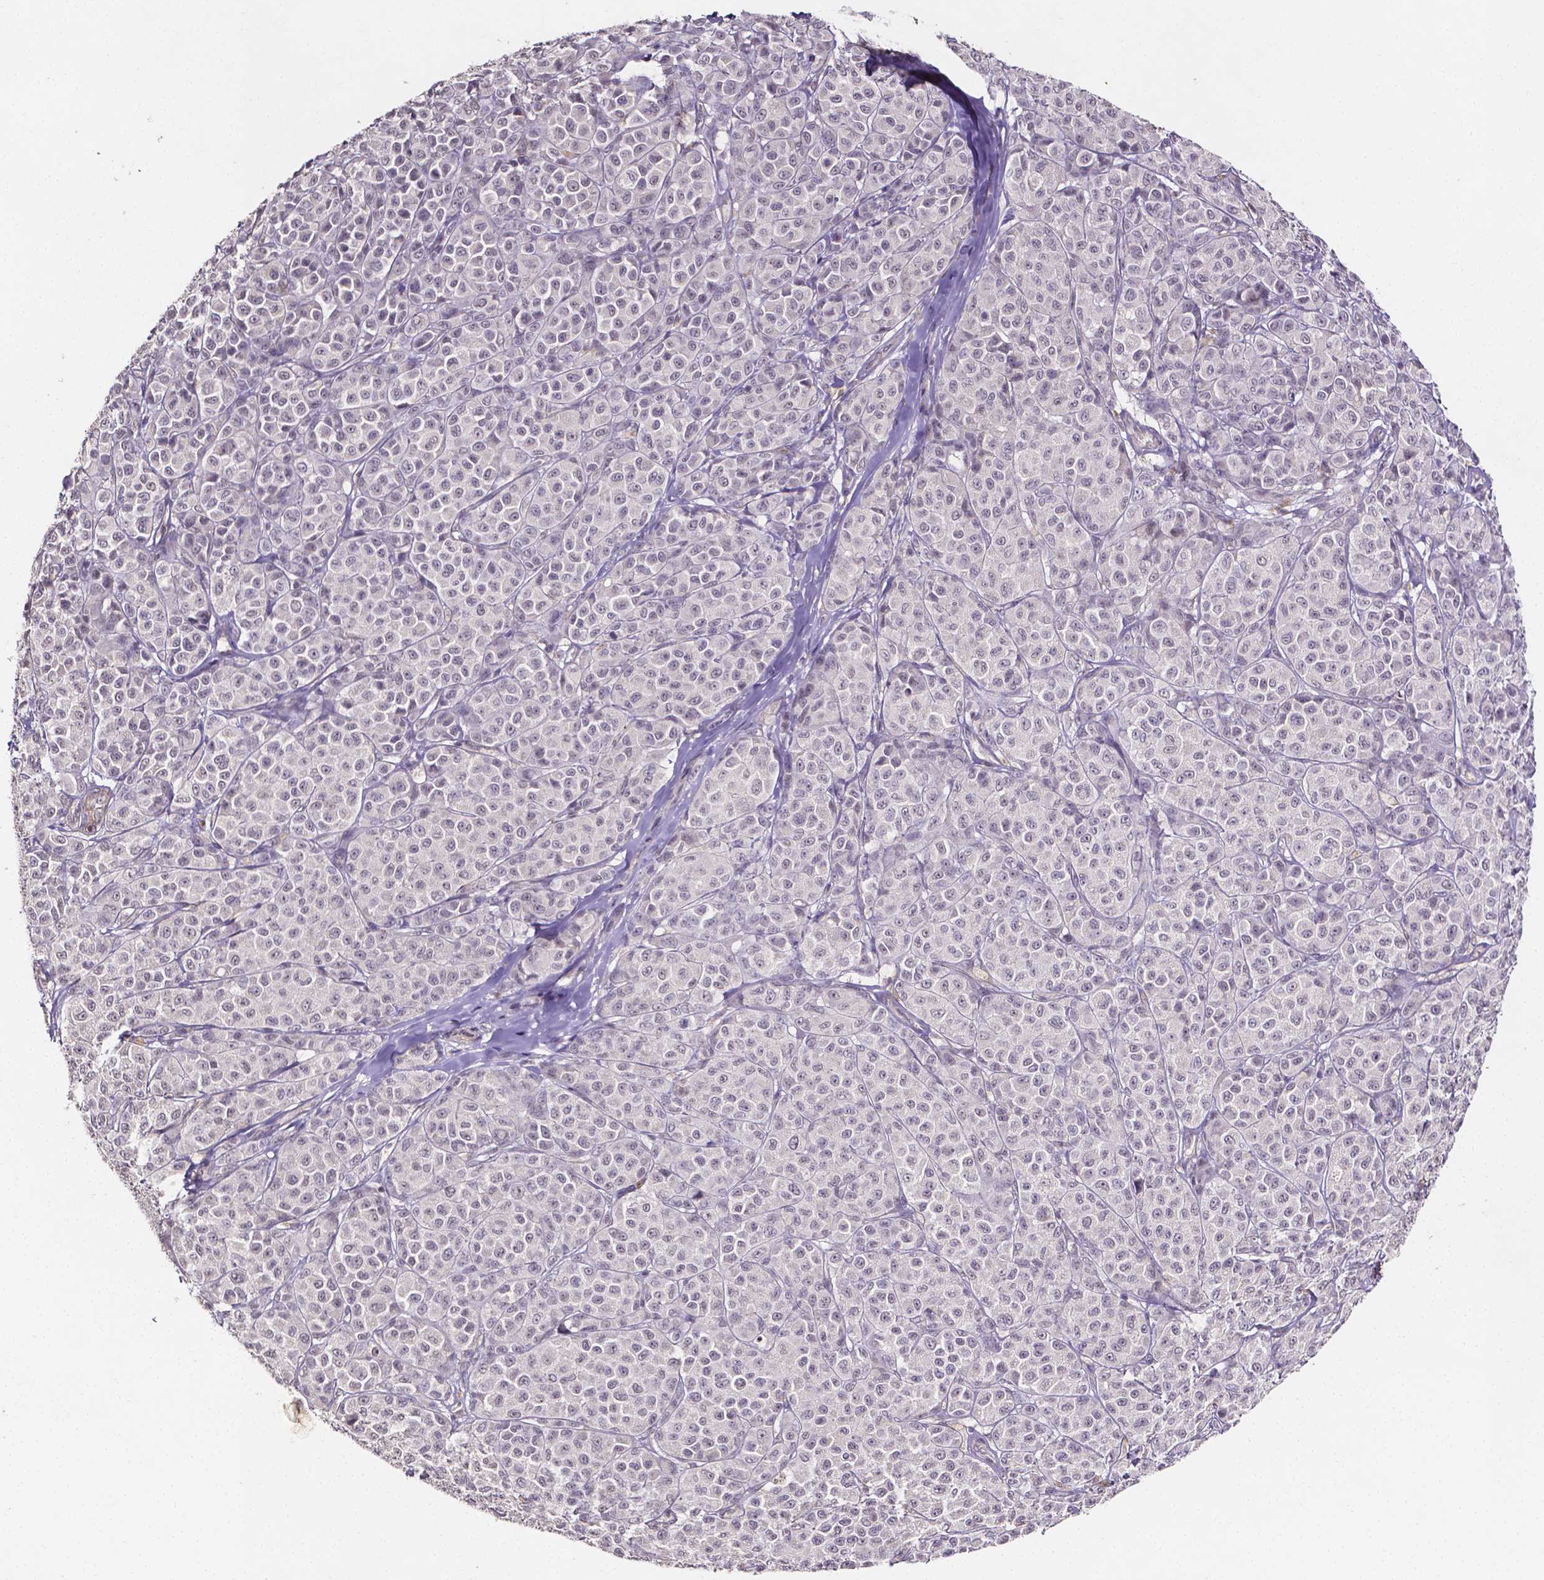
{"staining": {"intensity": "negative", "quantity": "none", "location": "none"}, "tissue": "melanoma", "cell_type": "Tumor cells", "image_type": "cancer", "snomed": [{"axis": "morphology", "description": "Malignant melanoma, NOS"}, {"axis": "topography", "description": "Skin"}], "caption": "Malignant melanoma stained for a protein using immunohistochemistry reveals no expression tumor cells.", "gene": "NRGN", "patient": {"sex": "male", "age": 89}}